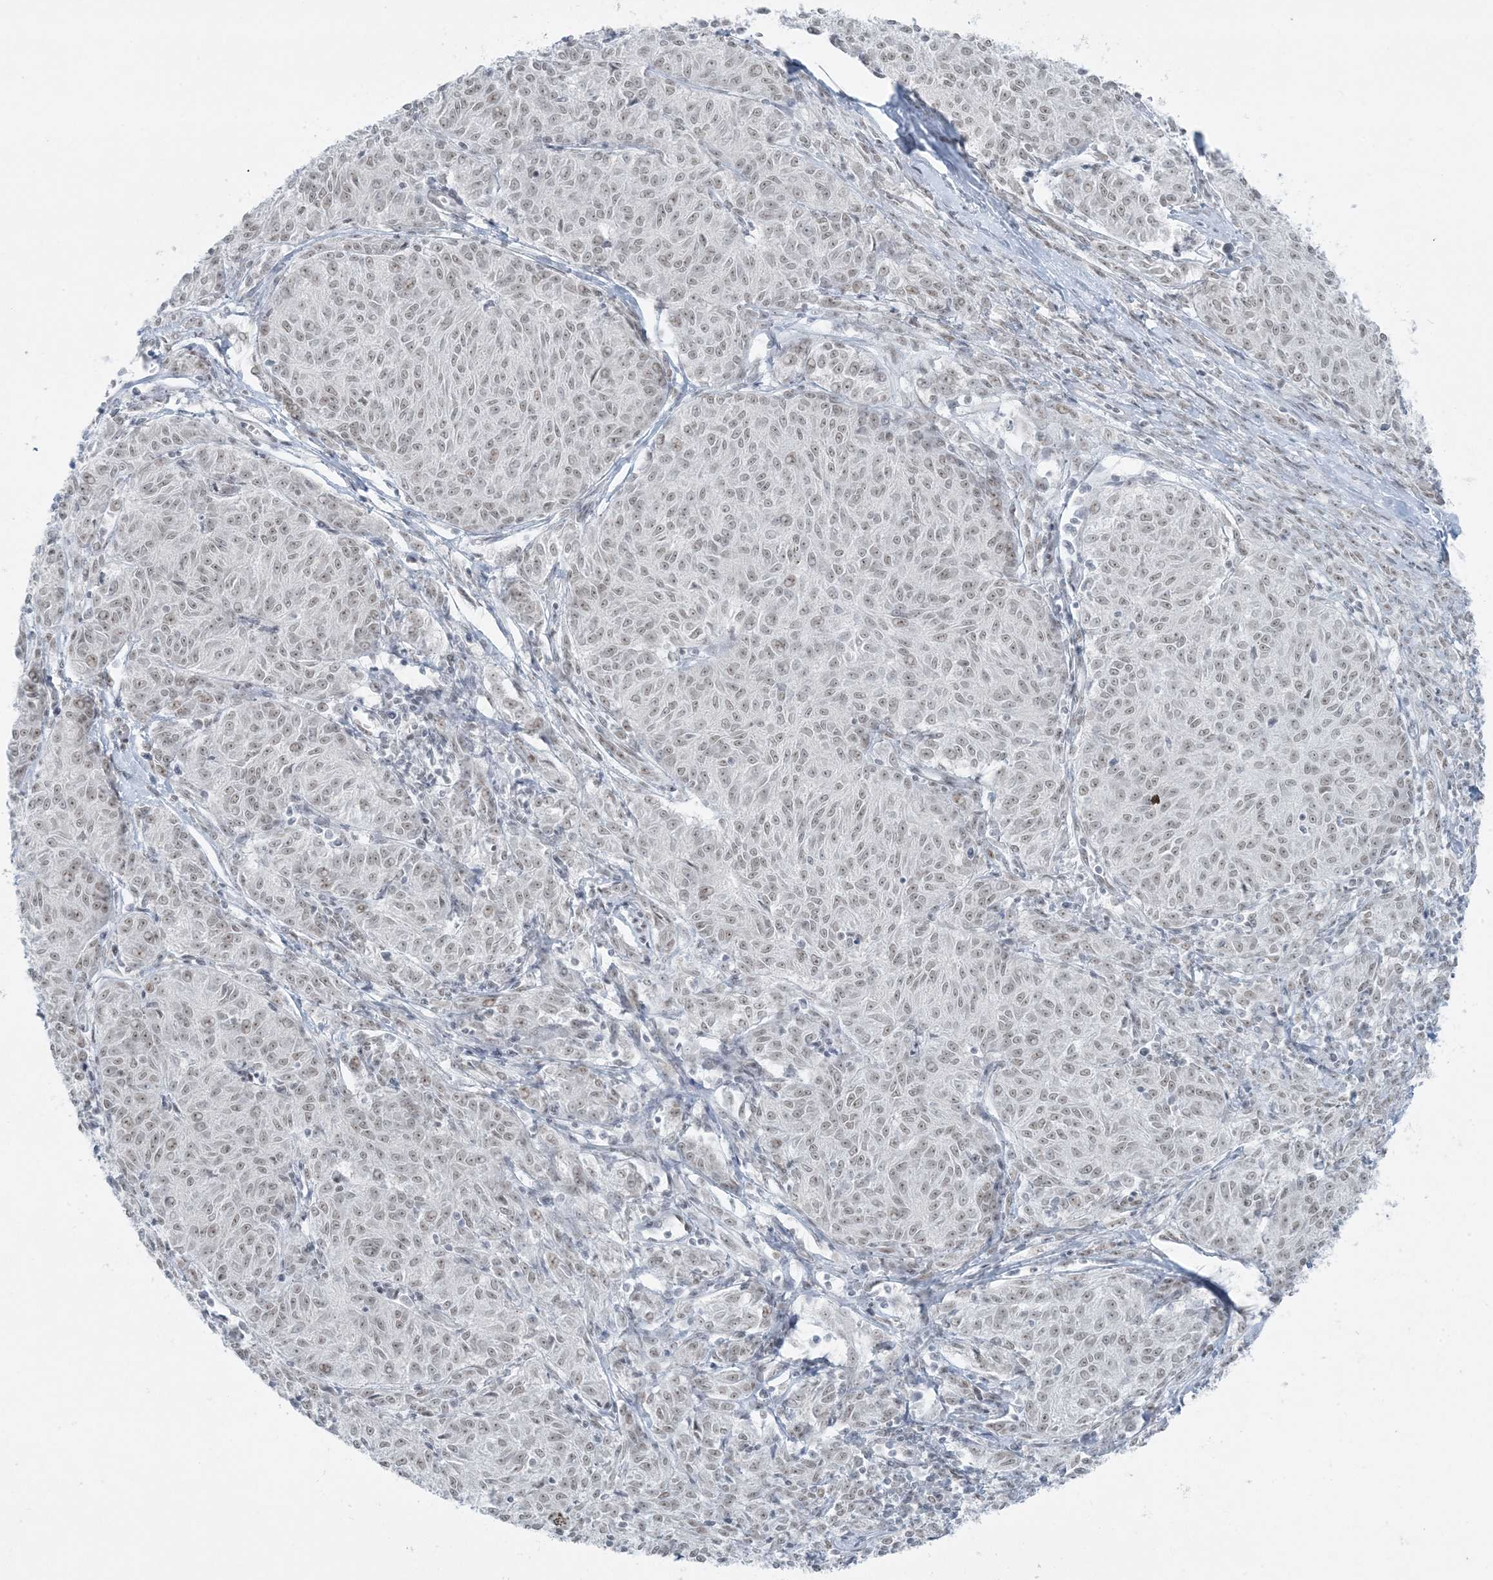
{"staining": {"intensity": "weak", "quantity": "25%-75%", "location": "nuclear"}, "tissue": "melanoma", "cell_type": "Tumor cells", "image_type": "cancer", "snomed": [{"axis": "morphology", "description": "Malignant melanoma, NOS"}, {"axis": "topography", "description": "Skin"}], "caption": "The histopathology image shows staining of malignant melanoma, revealing weak nuclear protein expression (brown color) within tumor cells.", "gene": "ZNF787", "patient": {"sex": "female", "age": 72}}